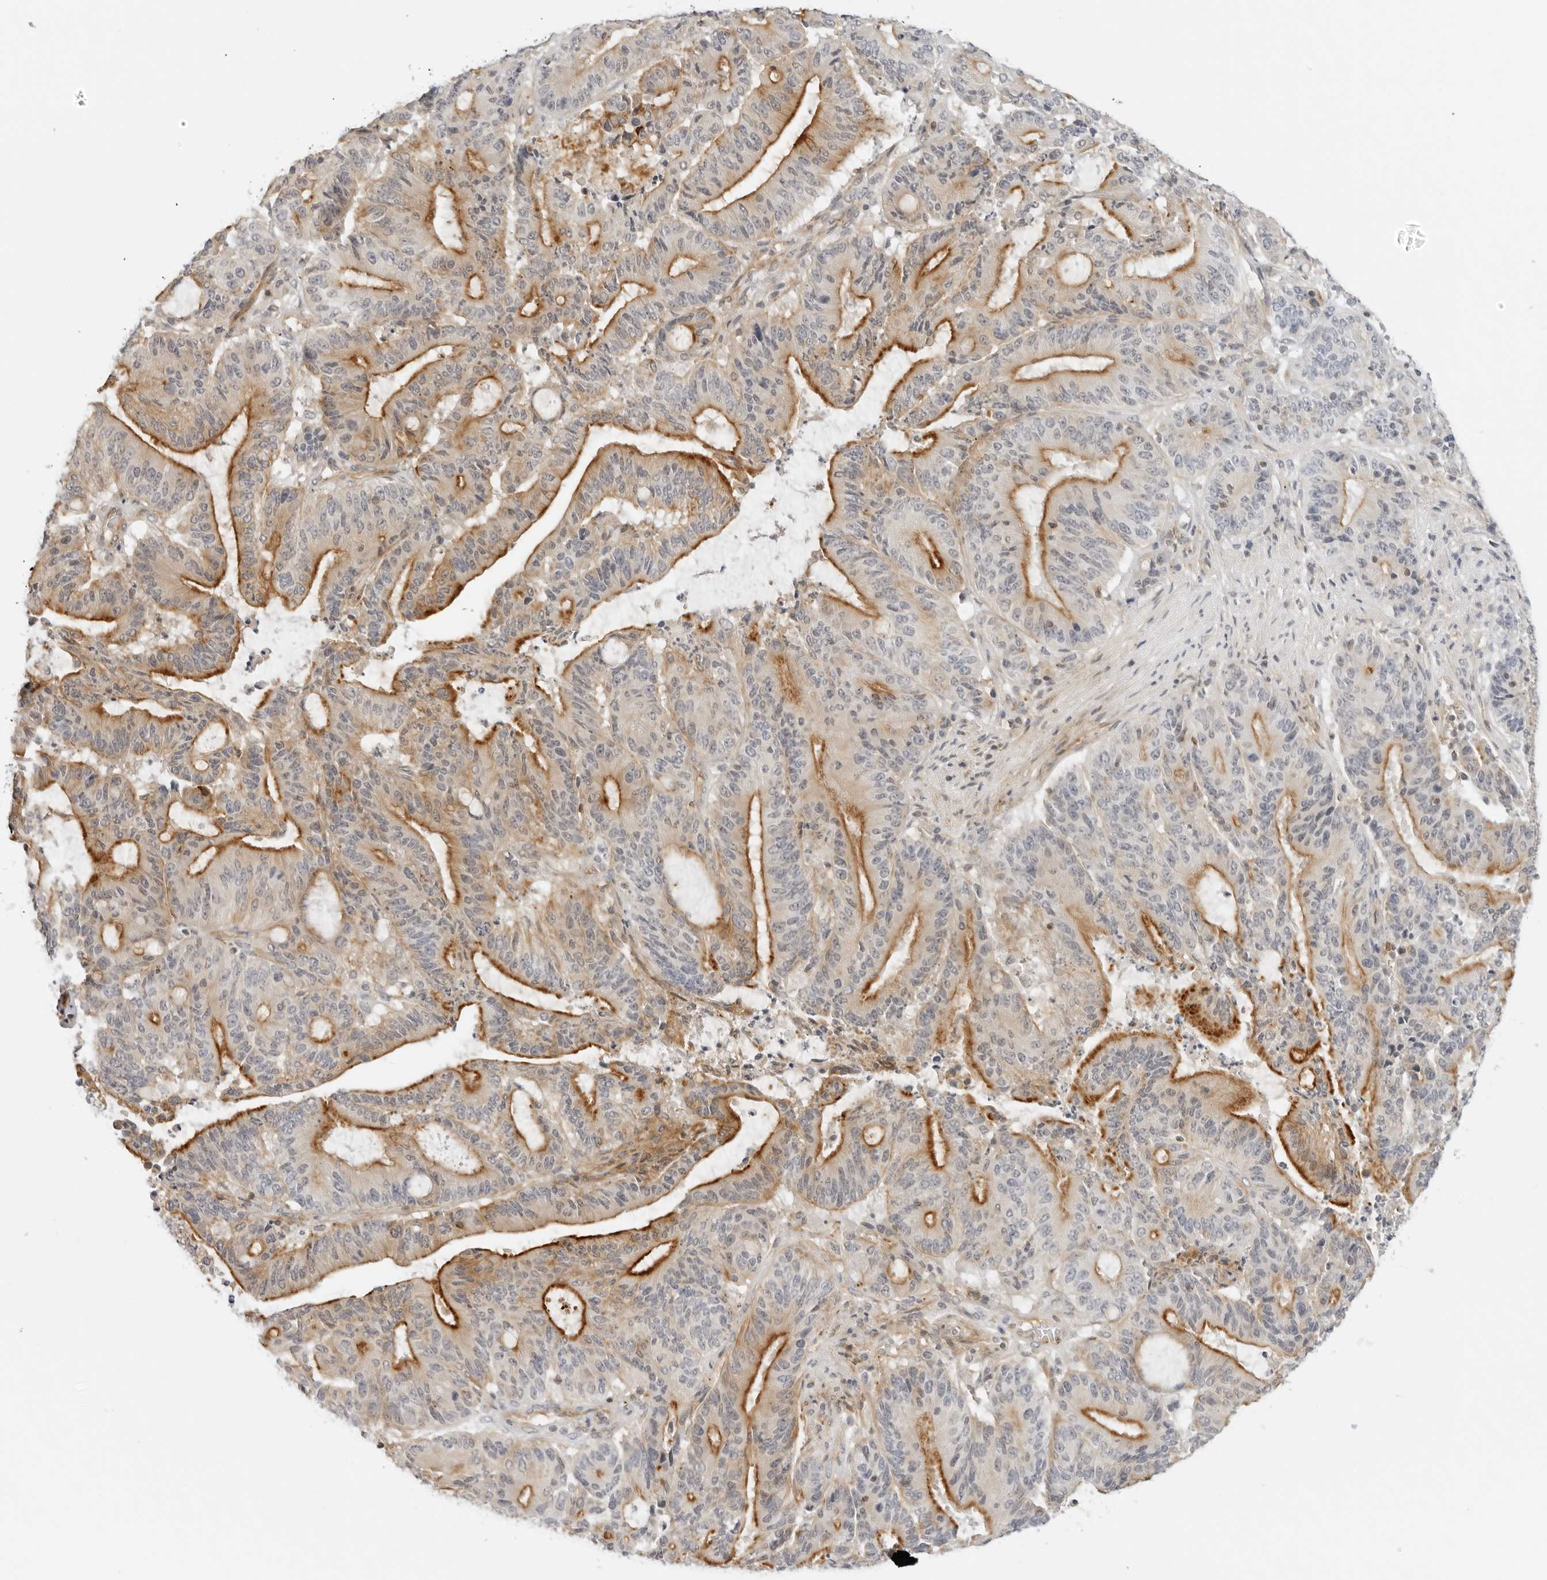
{"staining": {"intensity": "strong", "quantity": "25%-75%", "location": "cytoplasmic/membranous"}, "tissue": "liver cancer", "cell_type": "Tumor cells", "image_type": "cancer", "snomed": [{"axis": "morphology", "description": "Normal tissue, NOS"}, {"axis": "morphology", "description": "Cholangiocarcinoma"}, {"axis": "topography", "description": "Liver"}, {"axis": "topography", "description": "Peripheral nerve tissue"}], "caption": "Strong cytoplasmic/membranous positivity for a protein is appreciated in approximately 25%-75% of tumor cells of liver cancer using immunohistochemistry.", "gene": "OSCP1", "patient": {"sex": "female", "age": 73}}